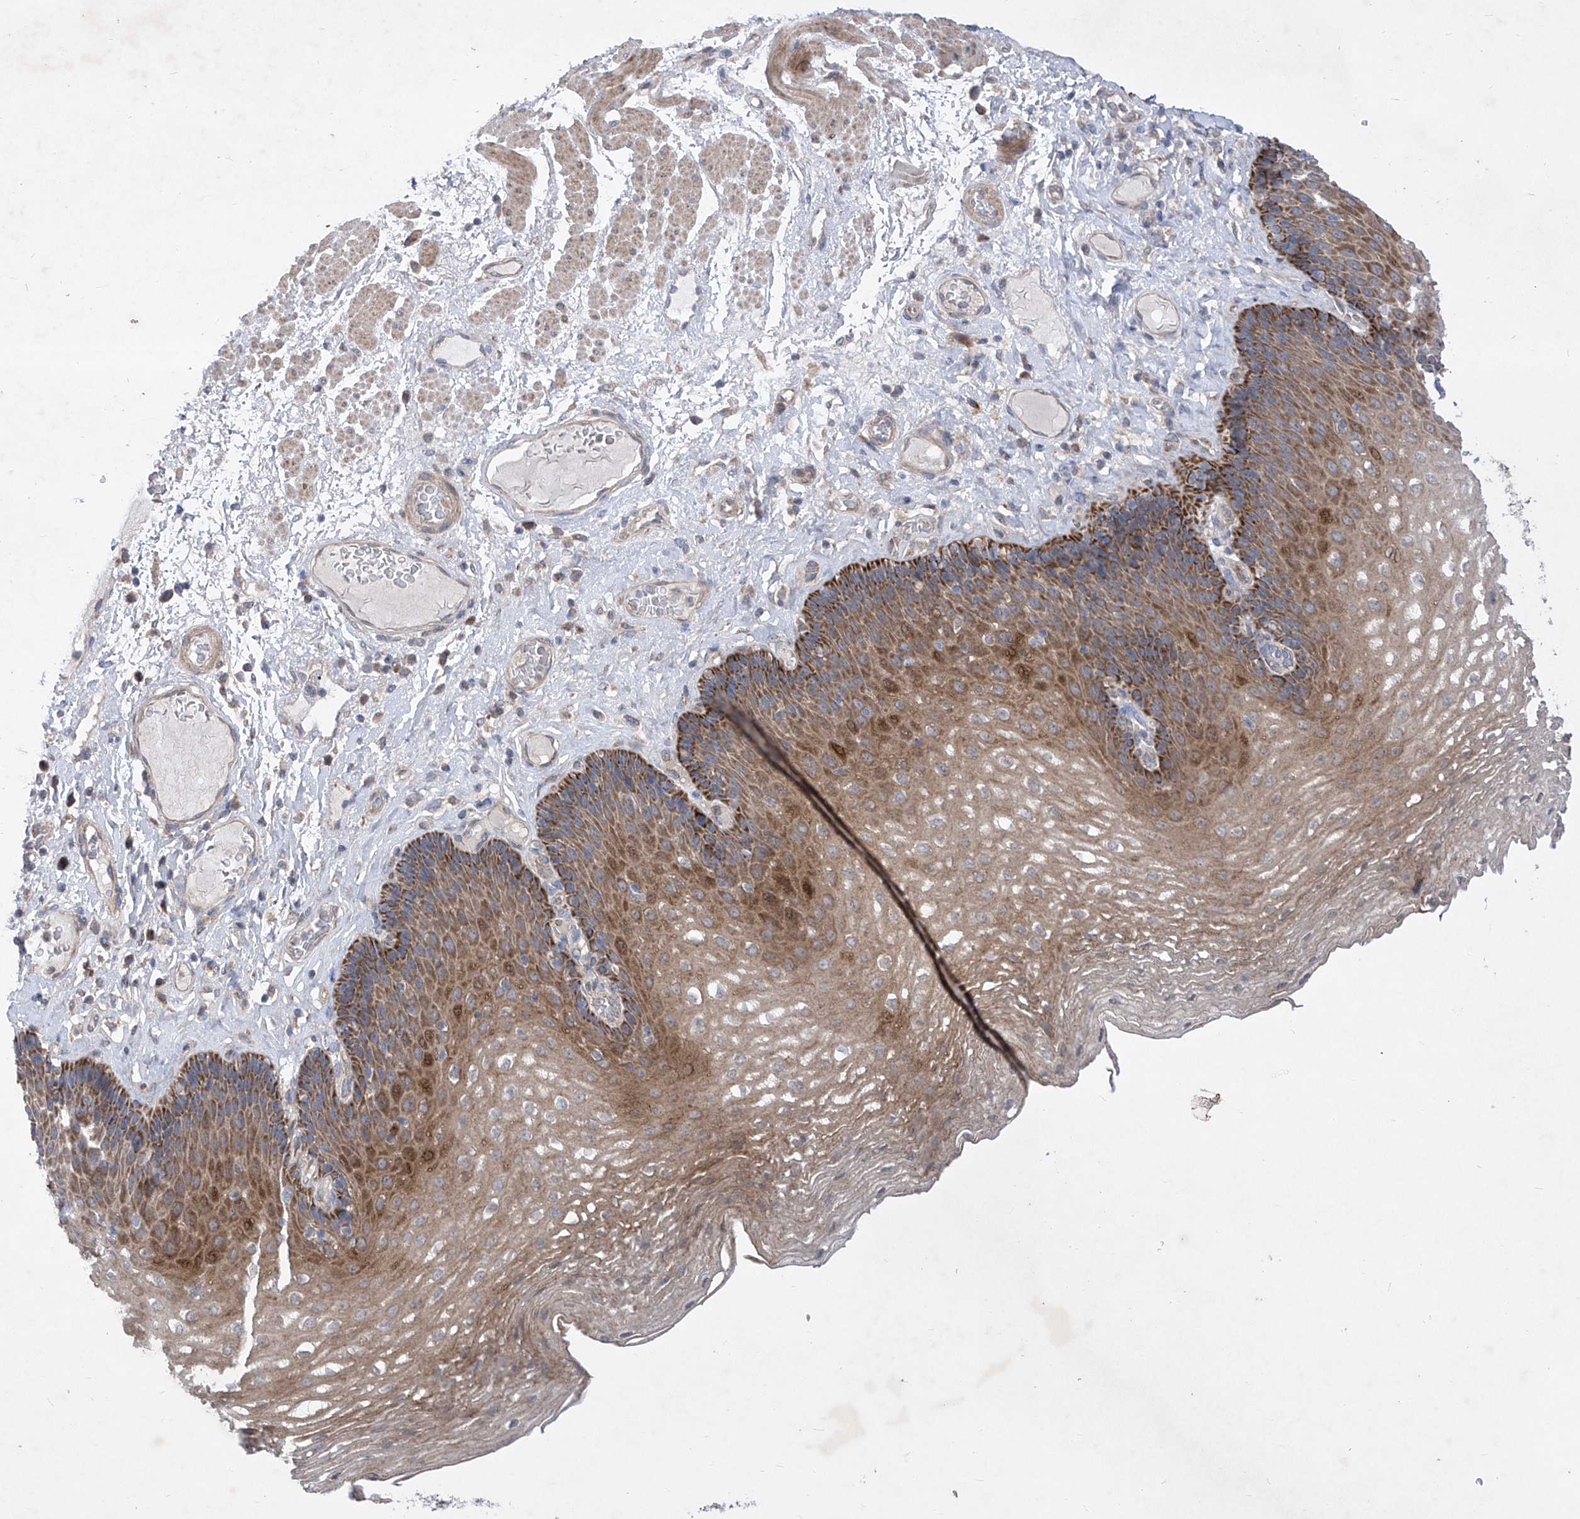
{"staining": {"intensity": "moderate", "quantity": ">75%", "location": "cytoplasmic/membranous"}, "tissue": "esophagus", "cell_type": "Squamous epithelial cells", "image_type": "normal", "snomed": [{"axis": "morphology", "description": "Normal tissue, NOS"}, {"axis": "topography", "description": "Esophagus"}], "caption": "Esophagus stained with IHC shows moderate cytoplasmic/membranous positivity in about >75% of squamous epithelial cells. Nuclei are stained in blue.", "gene": "COQ3", "patient": {"sex": "female", "age": 66}}